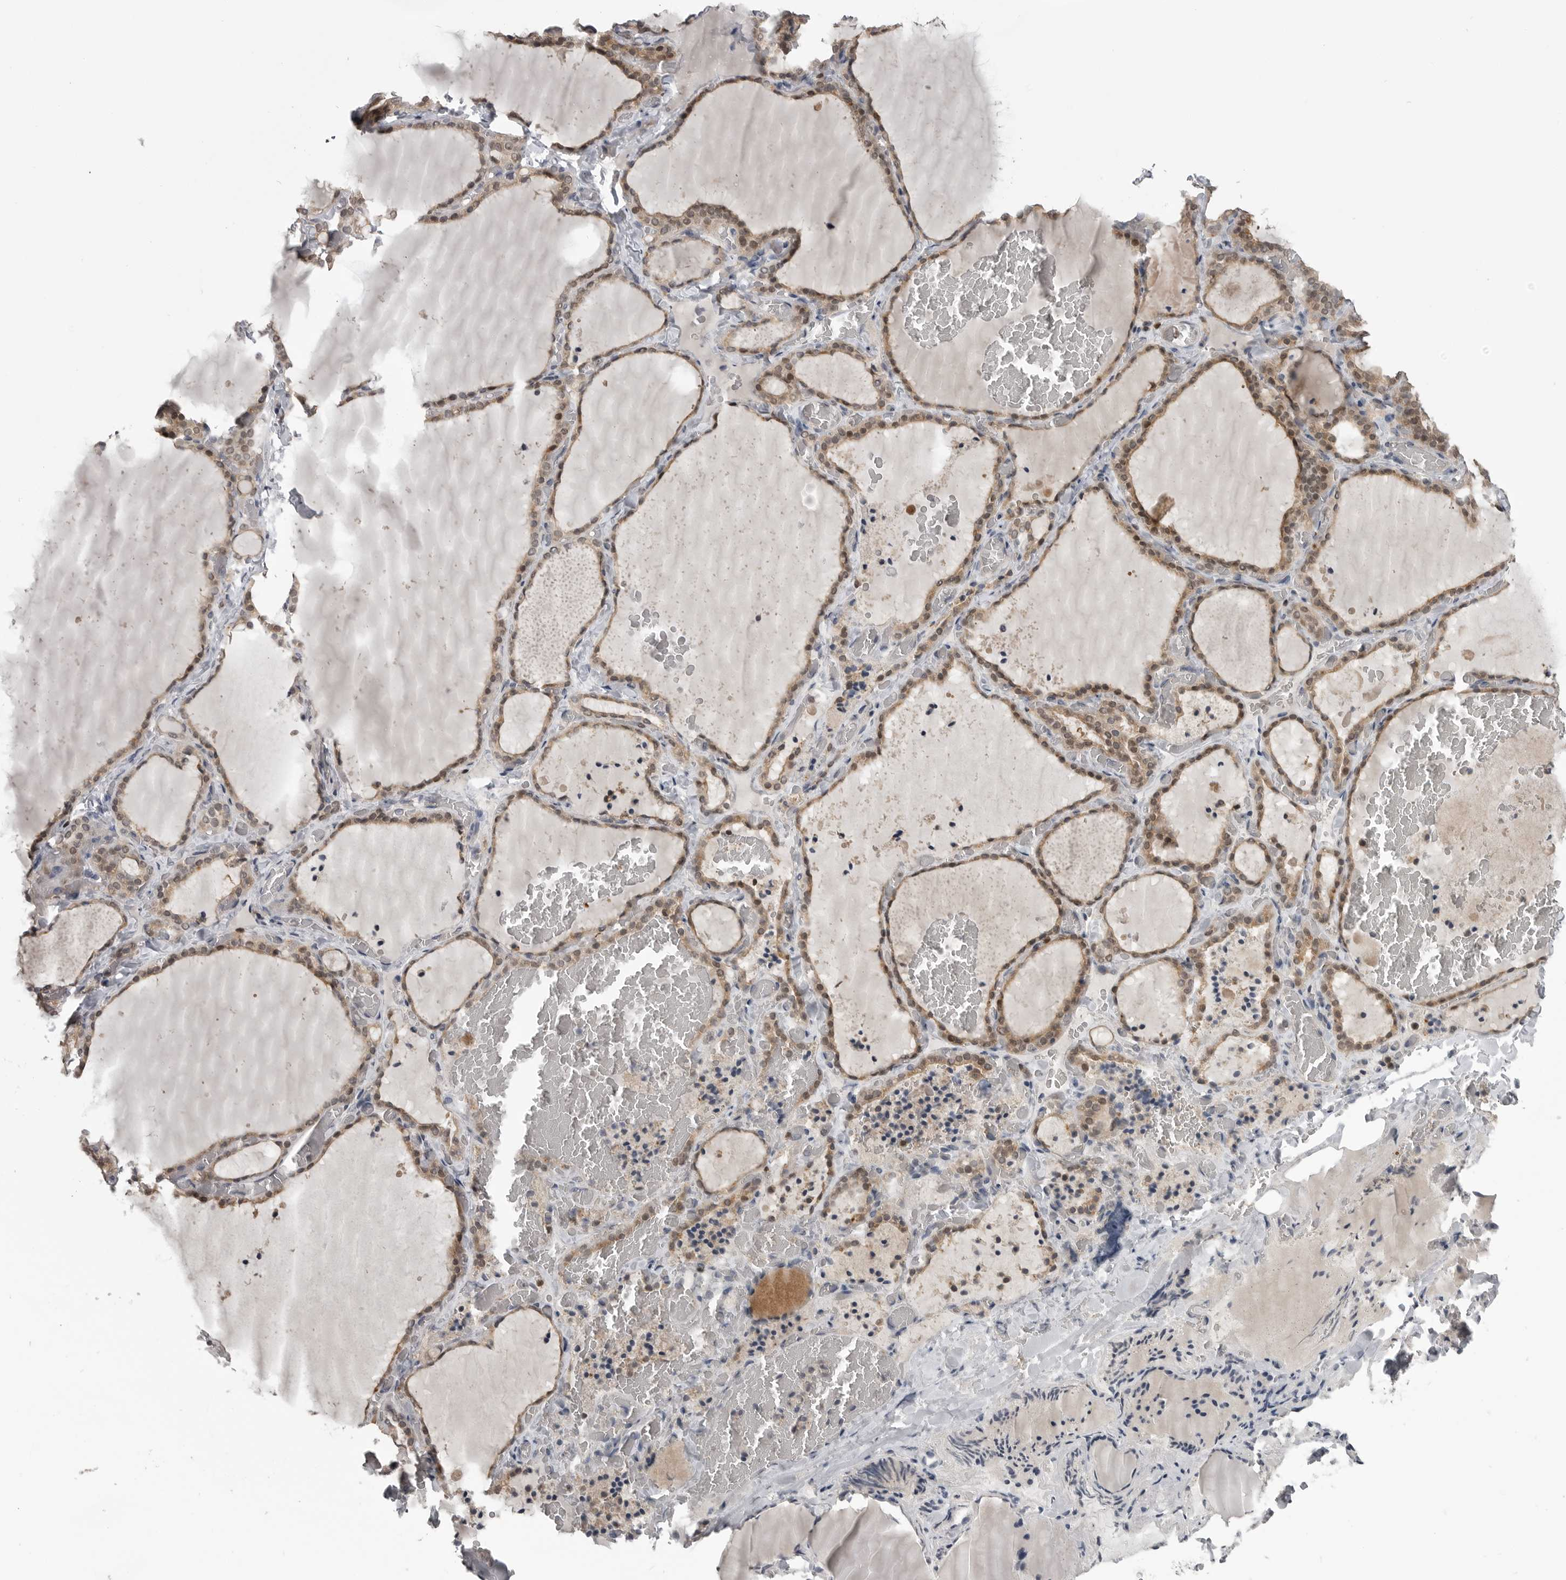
{"staining": {"intensity": "moderate", "quantity": ">75%", "location": "cytoplasmic/membranous,nuclear"}, "tissue": "thyroid gland", "cell_type": "Glandular cells", "image_type": "normal", "snomed": [{"axis": "morphology", "description": "Normal tissue, NOS"}, {"axis": "topography", "description": "Thyroid gland"}], "caption": "IHC of unremarkable human thyroid gland displays medium levels of moderate cytoplasmic/membranous,nuclear positivity in about >75% of glandular cells. (Brightfield microscopy of DAB IHC at high magnification).", "gene": "MAPK13", "patient": {"sex": "female", "age": 22}}